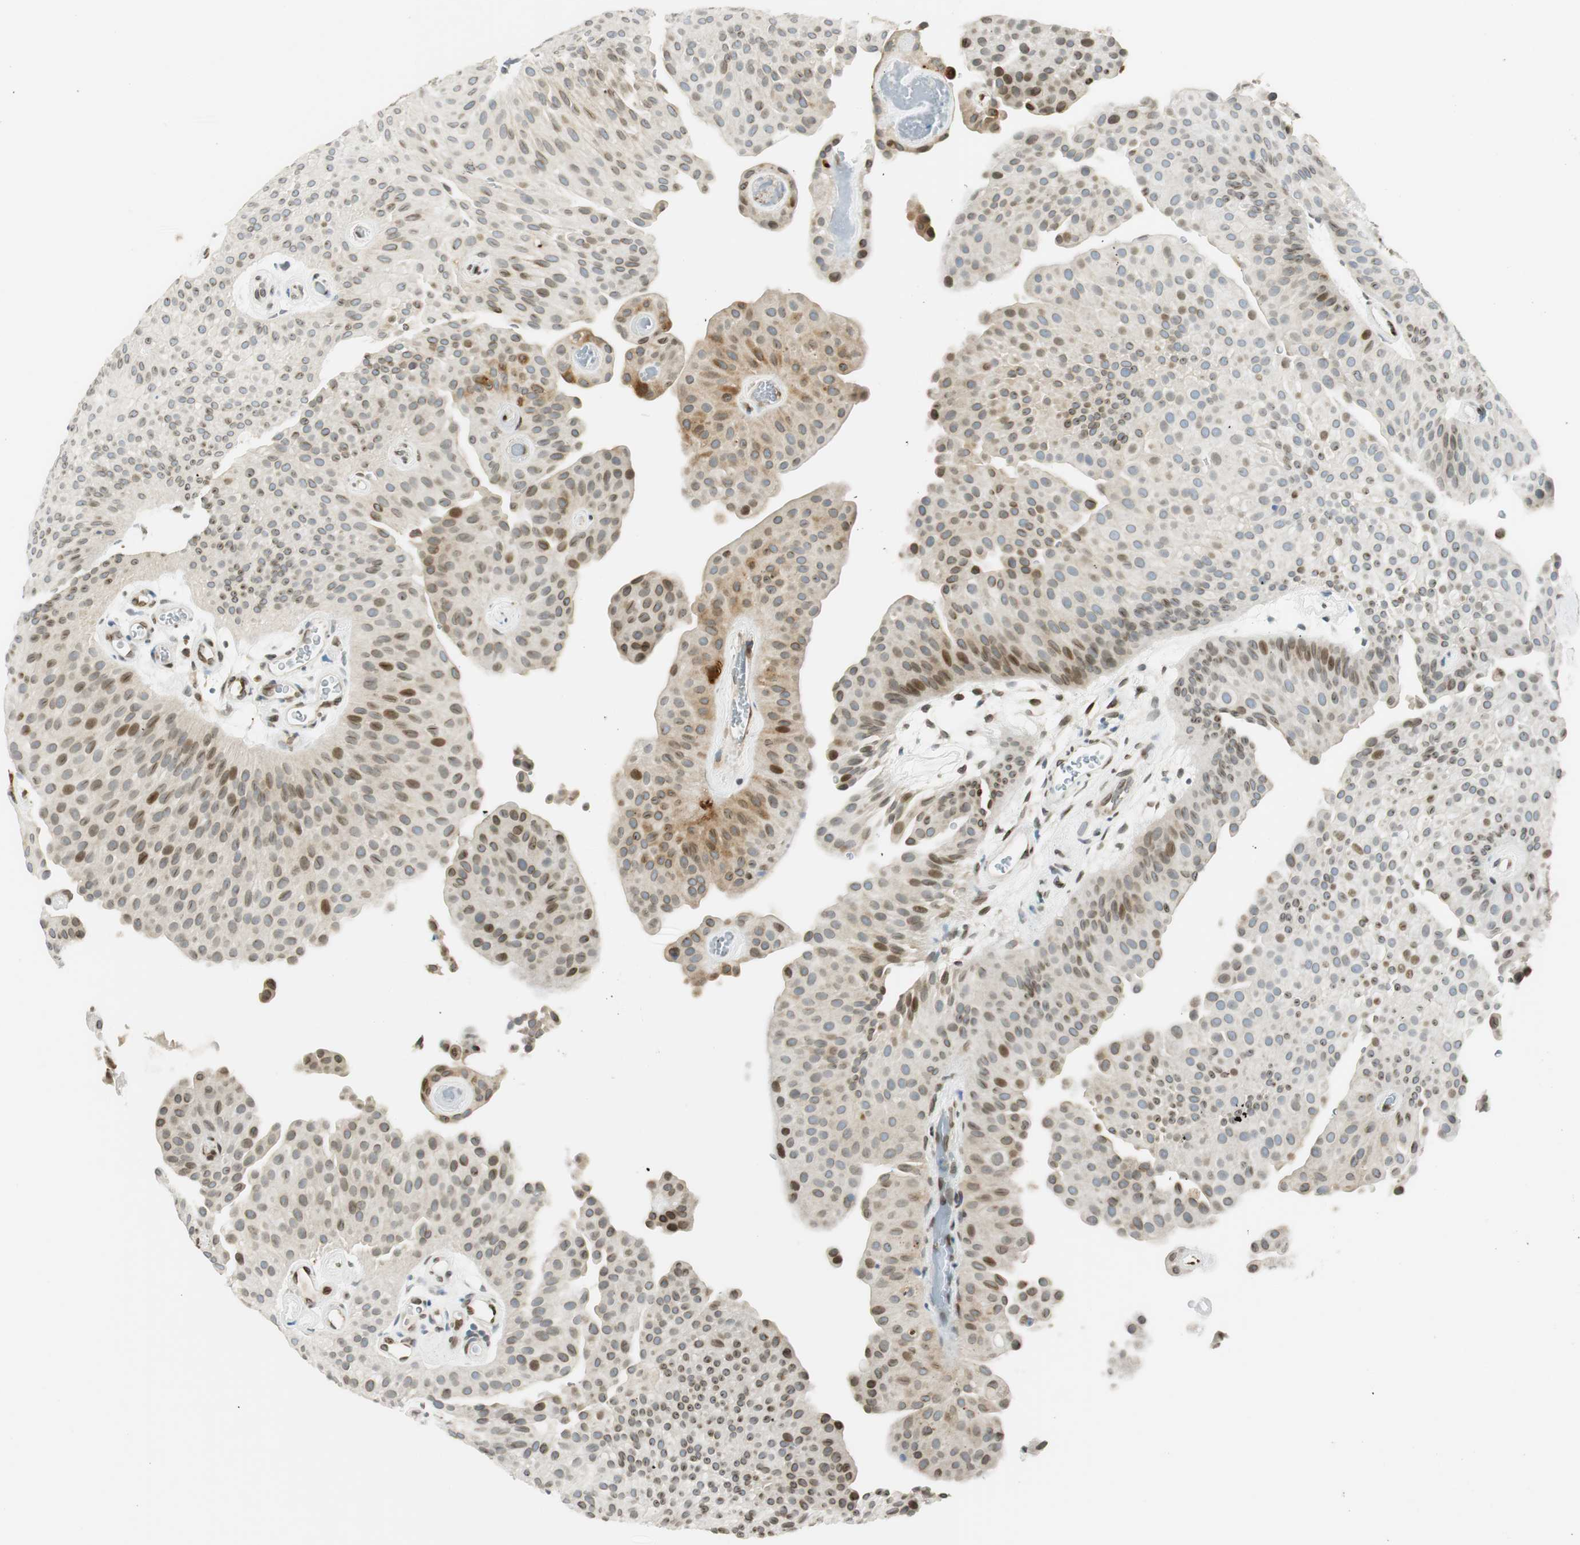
{"staining": {"intensity": "moderate", "quantity": "25%-75%", "location": "cytoplasmic/membranous,nuclear"}, "tissue": "urothelial cancer", "cell_type": "Tumor cells", "image_type": "cancer", "snomed": [{"axis": "morphology", "description": "Urothelial carcinoma, Low grade"}, {"axis": "topography", "description": "Urinary bladder"}], "caption": "Urothelial cancer was stained to show a protein in brown. There is medium levels of moderate cytoplasmic/membranous and nuclear positivity in approximately 25%-75% of tumor cells.", "gene": "TMEM260", "patient": {"sex": "female", "age": 60}}